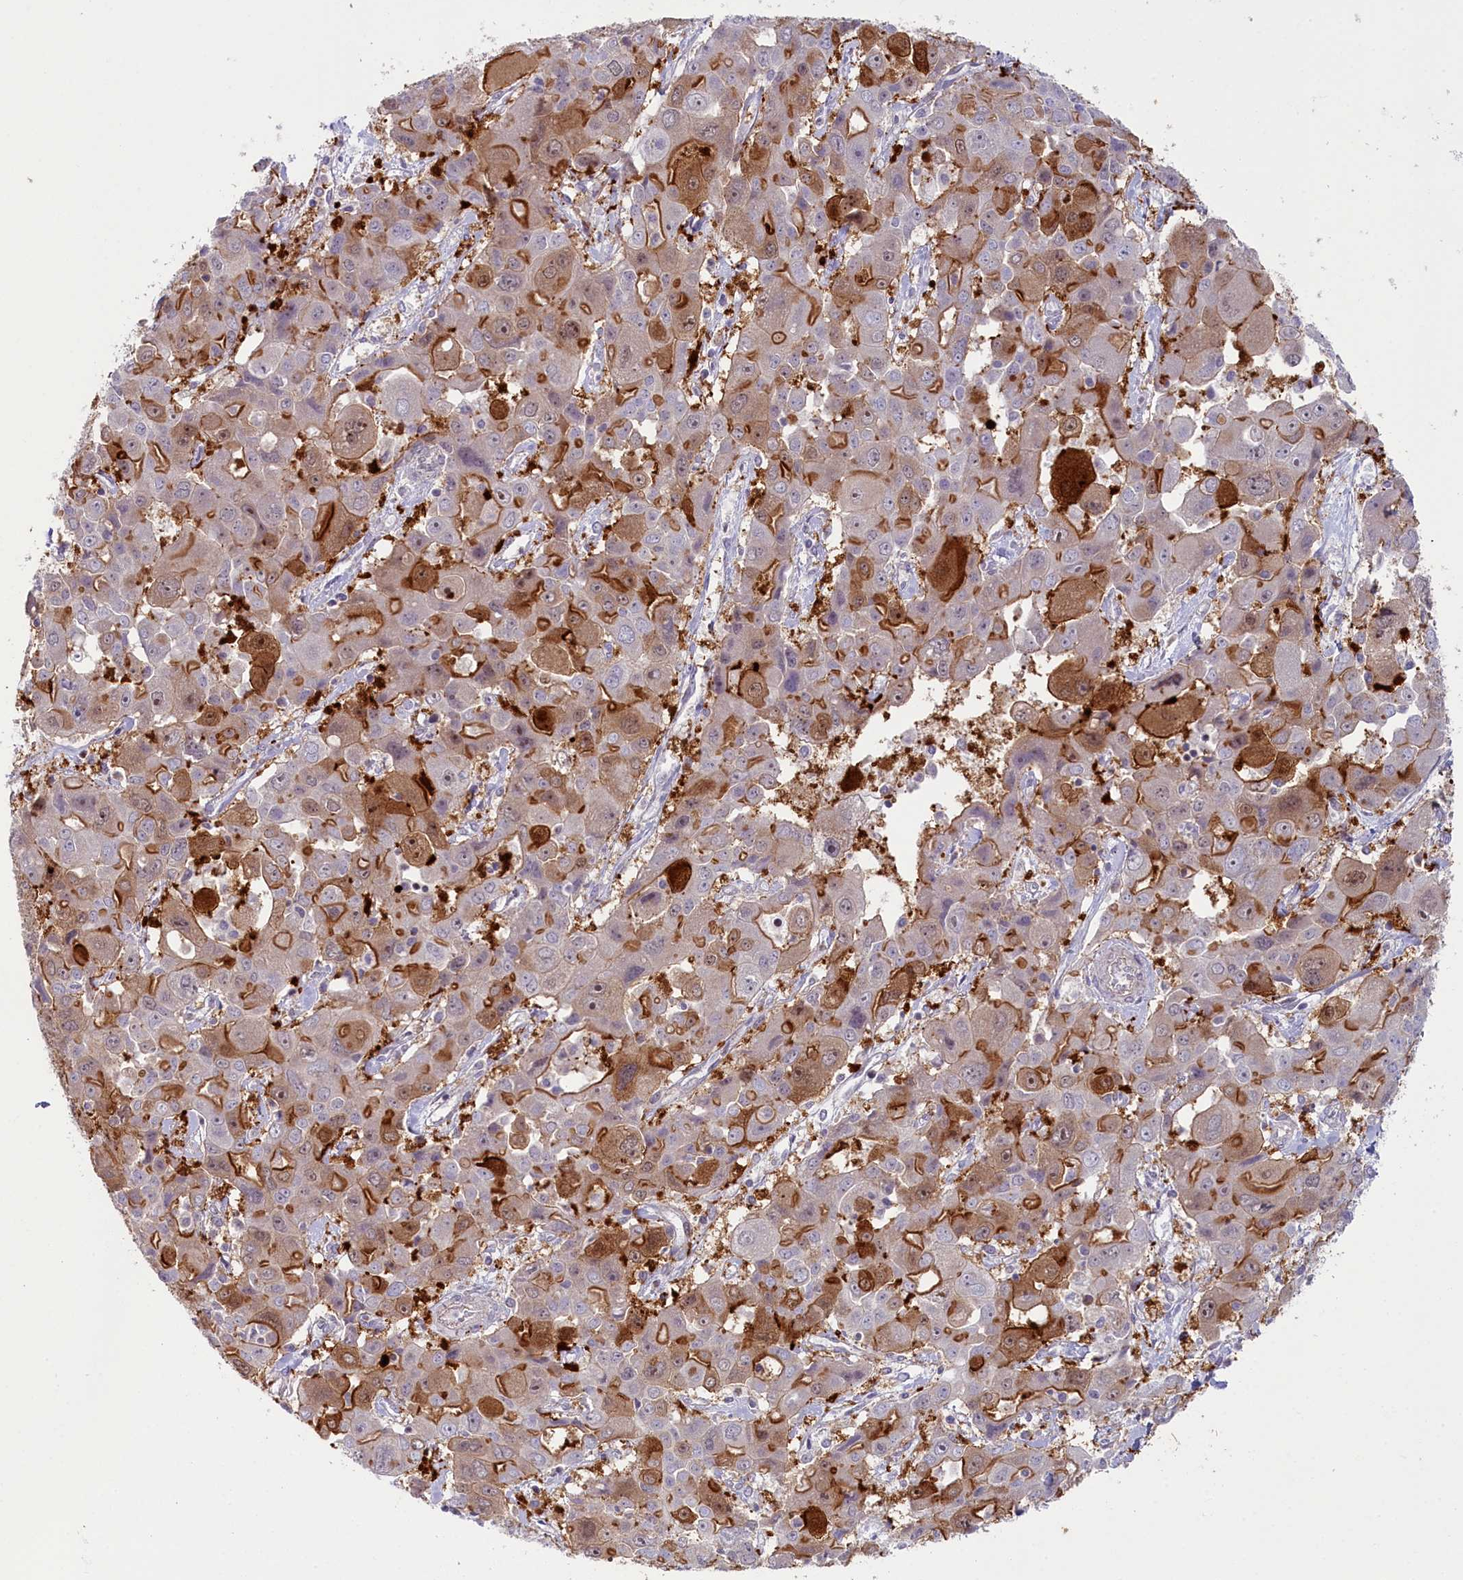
{"staining": {"intensity": "moderate", "quantity": "<25%", "location": "cytoplasmic/membranous"}, "tissue": "liver cancer", "cell_type": "Tumor cells", "image_type": "cancer", "snomed": [{"axis": "morphology", "description": "Cholangiocarcinoma"}, {"axis": "topography", "description": "Liver"}], "caption": "Human liver cancer stained for a protein (brown) reveals moderate cytoplasmic/membranous positive expression in about <25% of tumor cells.", "gene": "CCL23", "patient": {"sex": "male", "age": 67}}